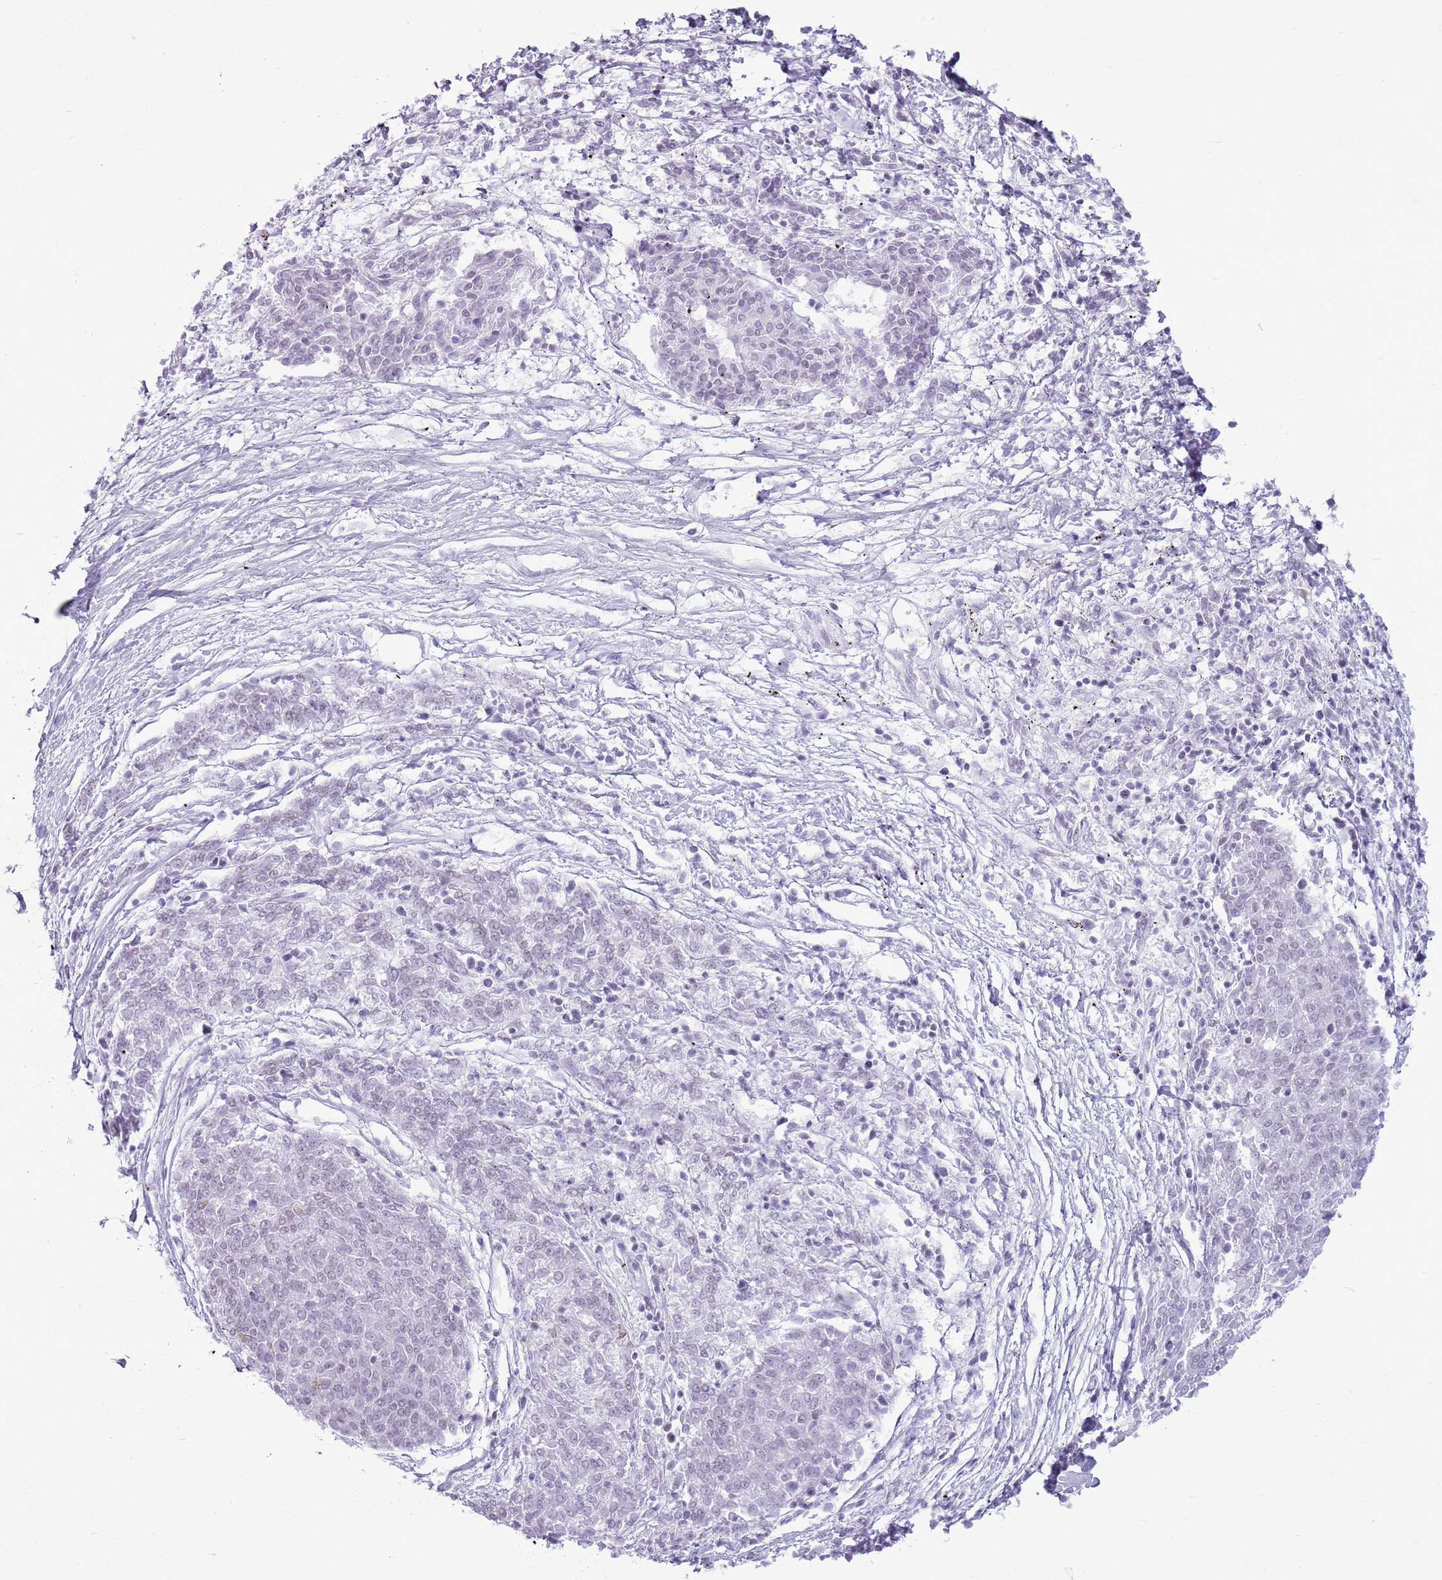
{"staining": {"intensity": "negative", "quantity": "none", "location": "none"}, "tissue": "melanoma", "cell_type": "Tumor cells", "image_type": "cancer", "snomed": [{"axis": "morphology", "description": "Malignant melanoma, NOS"}, {"axis": "topography", "description": "Skin"}], "caption": "Melanoma stained for a protein using immunohistochemistry reveals no positivity tumor cells.", "gene": "ASIP", "patient": {"sex": "female", "age": 72}}